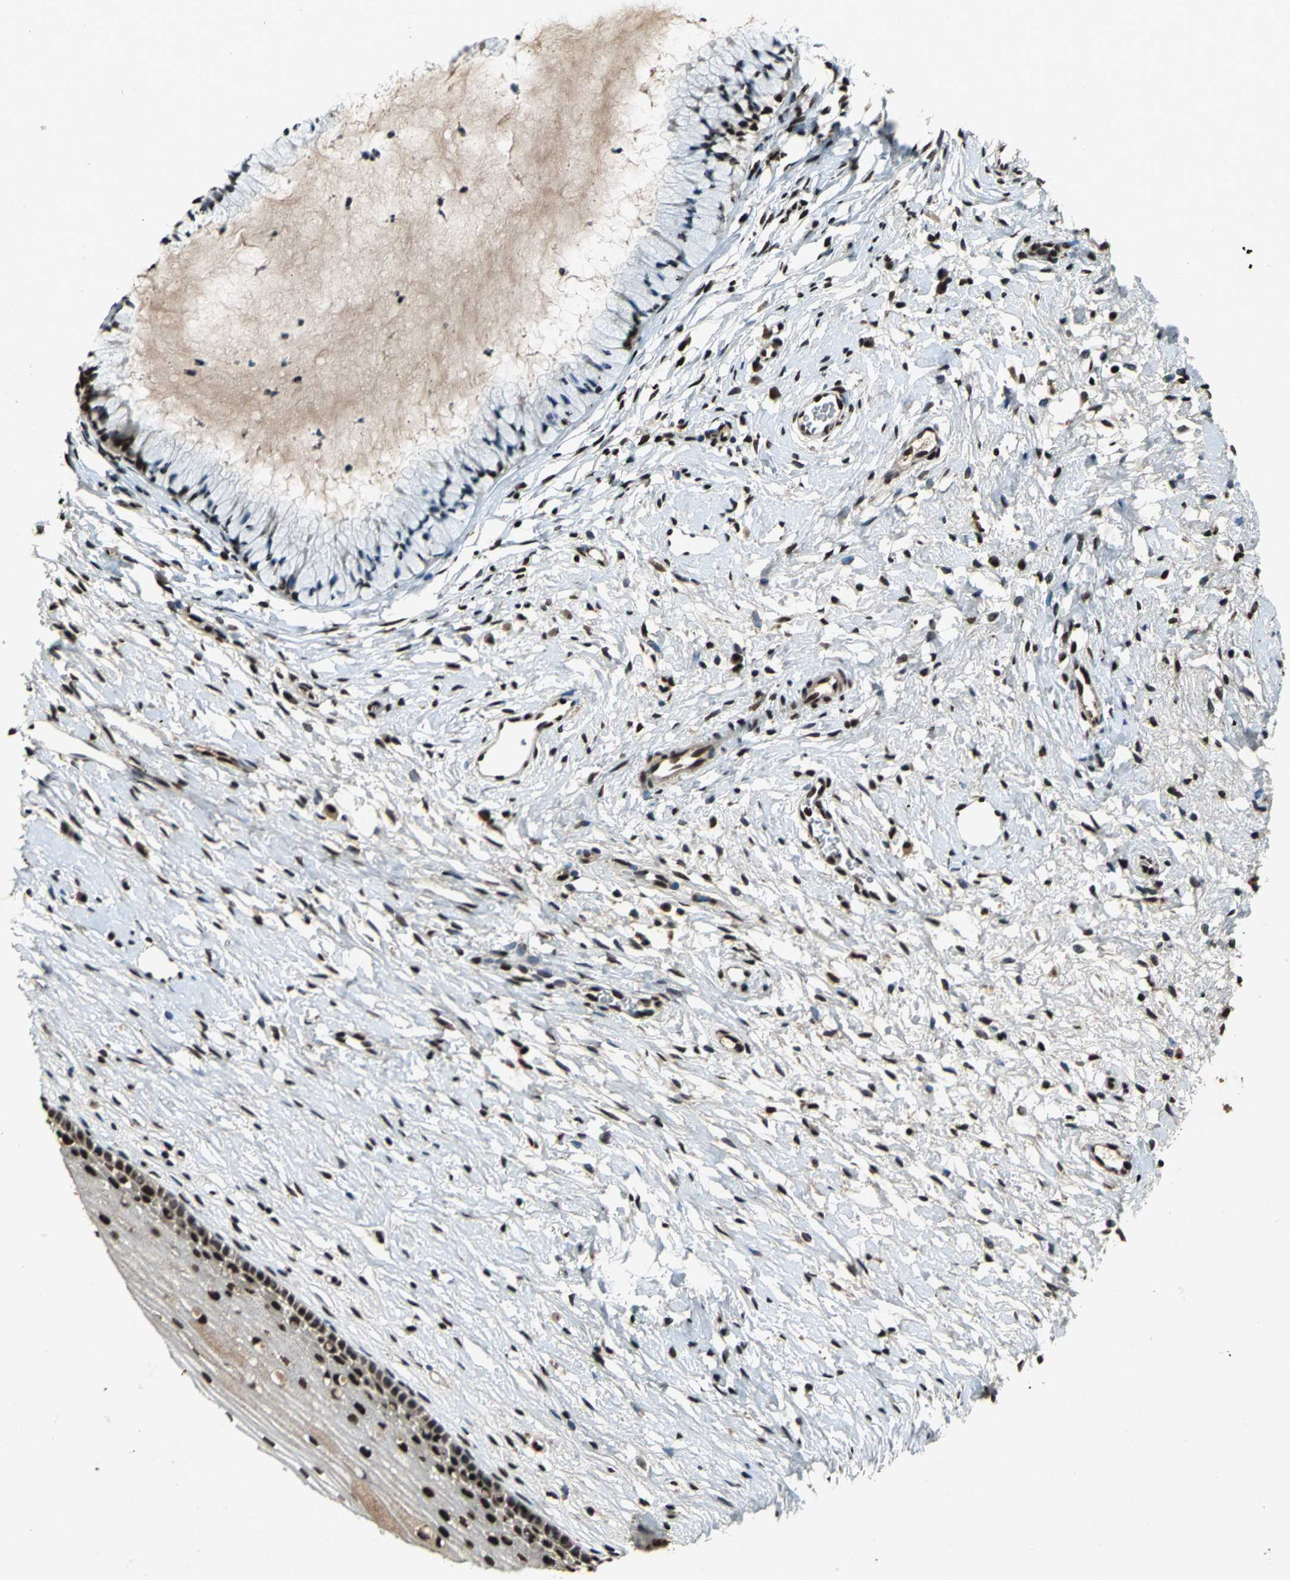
{"staining": {"intensity": "strong", "quantity": ">75%", "location": "nuclear"}, "tissue": "cervix", "cell_type": "Glandular cells", "image_type": "normal", "snomed": [{"axis": "morphology", "description": "Normal tissue, NOS"}, {"axis": "topography", "description": "Cervix"}], "caption": "Brown immunohistochemical staining in normal human cervix shows strong nuclear positivity in approximately >75% of glandular cells.", "gene": "MTA2", "patient": {"sex": "female", "age": 46}}